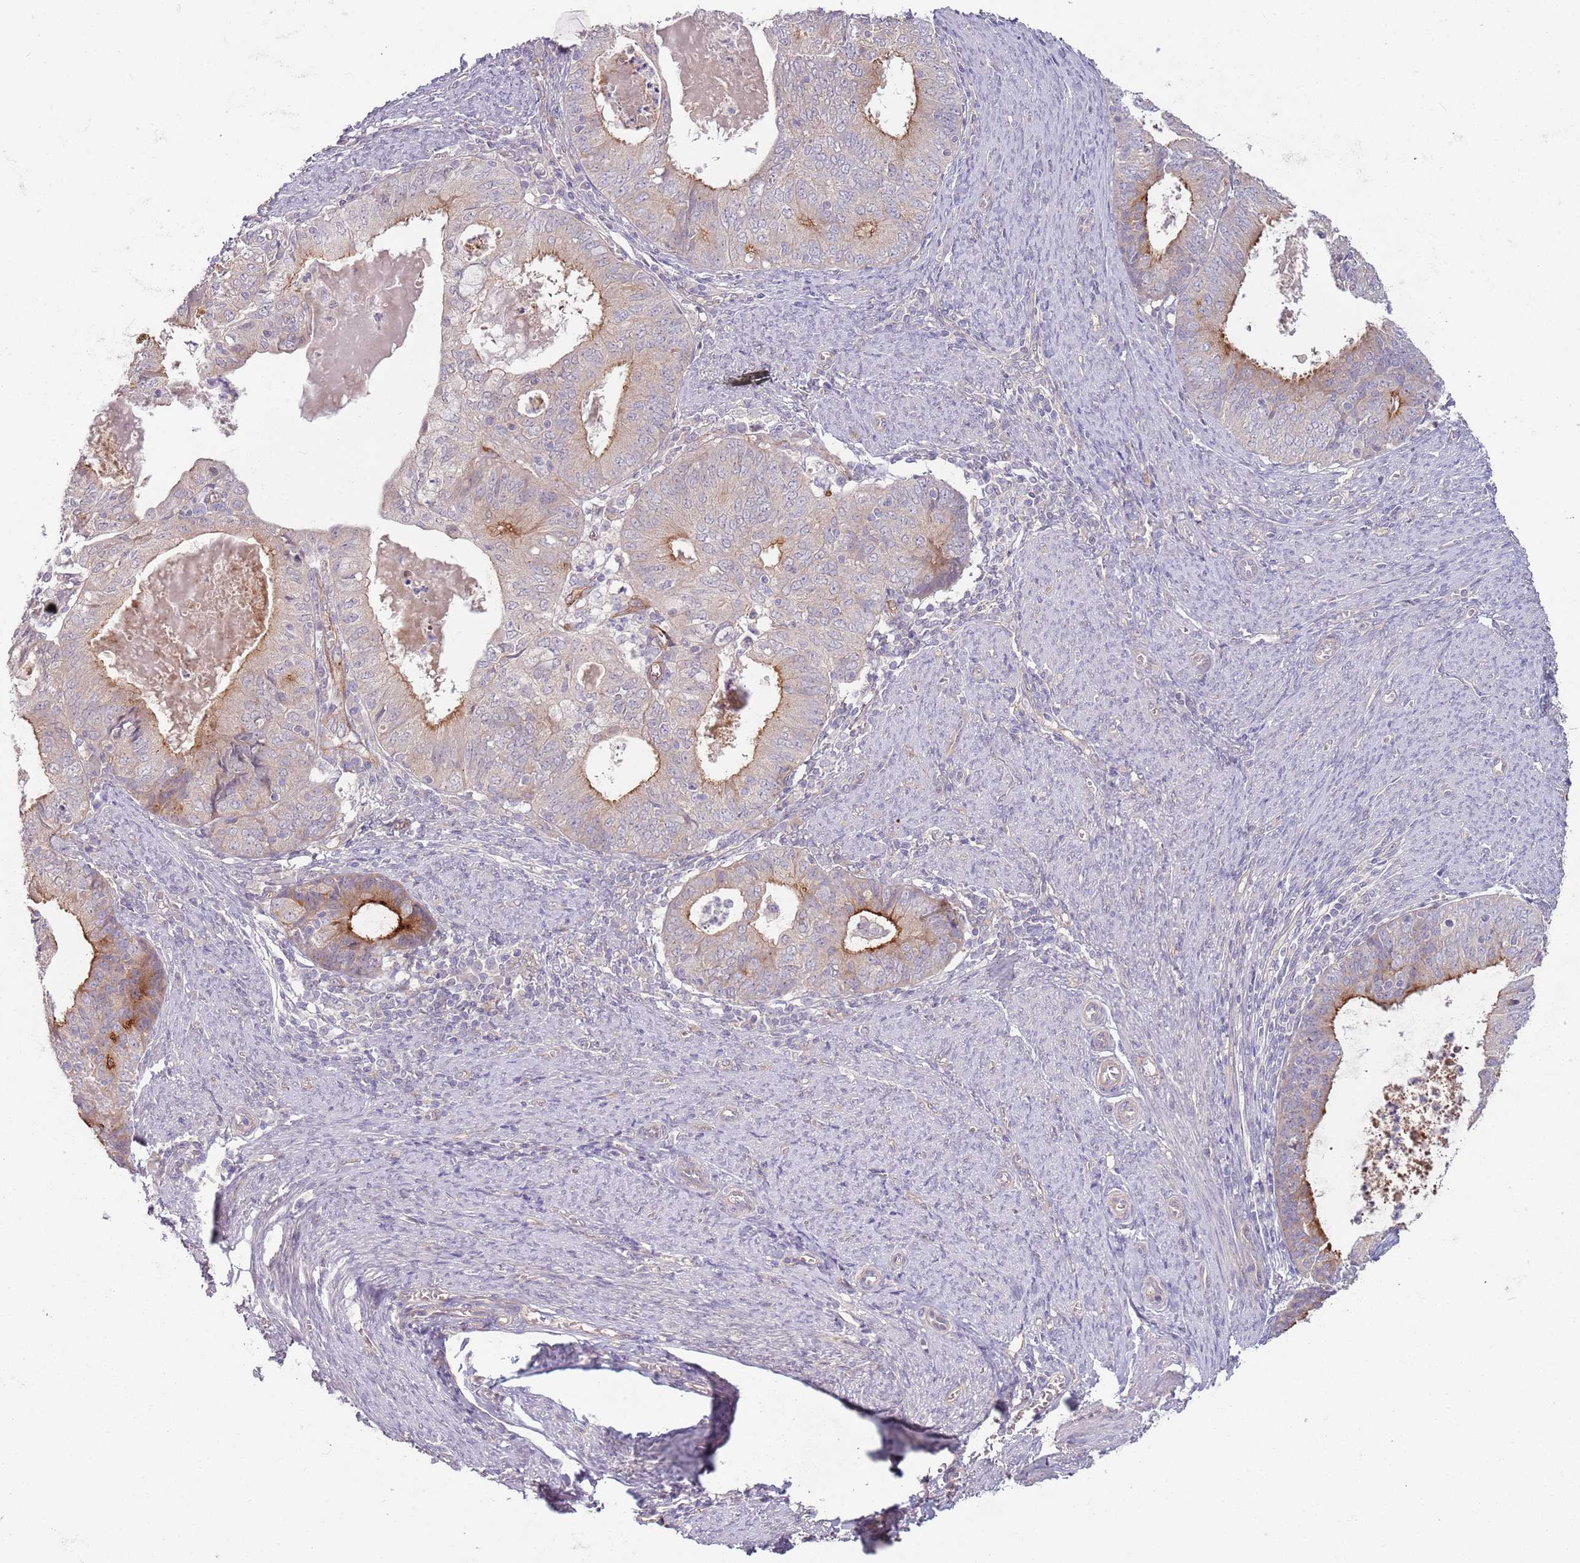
{"staining": {"intensity": "moderate", "quantity": "25%-75%", "location": "cytoplasmic/membranous"}, "tissue": "endometrial cancer", "cell_type": "Tumor cells", "image_type": "cancer", "snomed": [{"axis": "morphology", "description": "Adenocarcinoma, NOS"}, {"axis": "topography", "description": "Endometrium"}], "caption": "Protein analysis of endometrial adenocarcinoma tissue reveals moderate cytoplasmic/membranous staining in approximately 25%-75% of tumor cells.", "gene": "SAV1", "patient": {"sex": "female", "age": 57}}